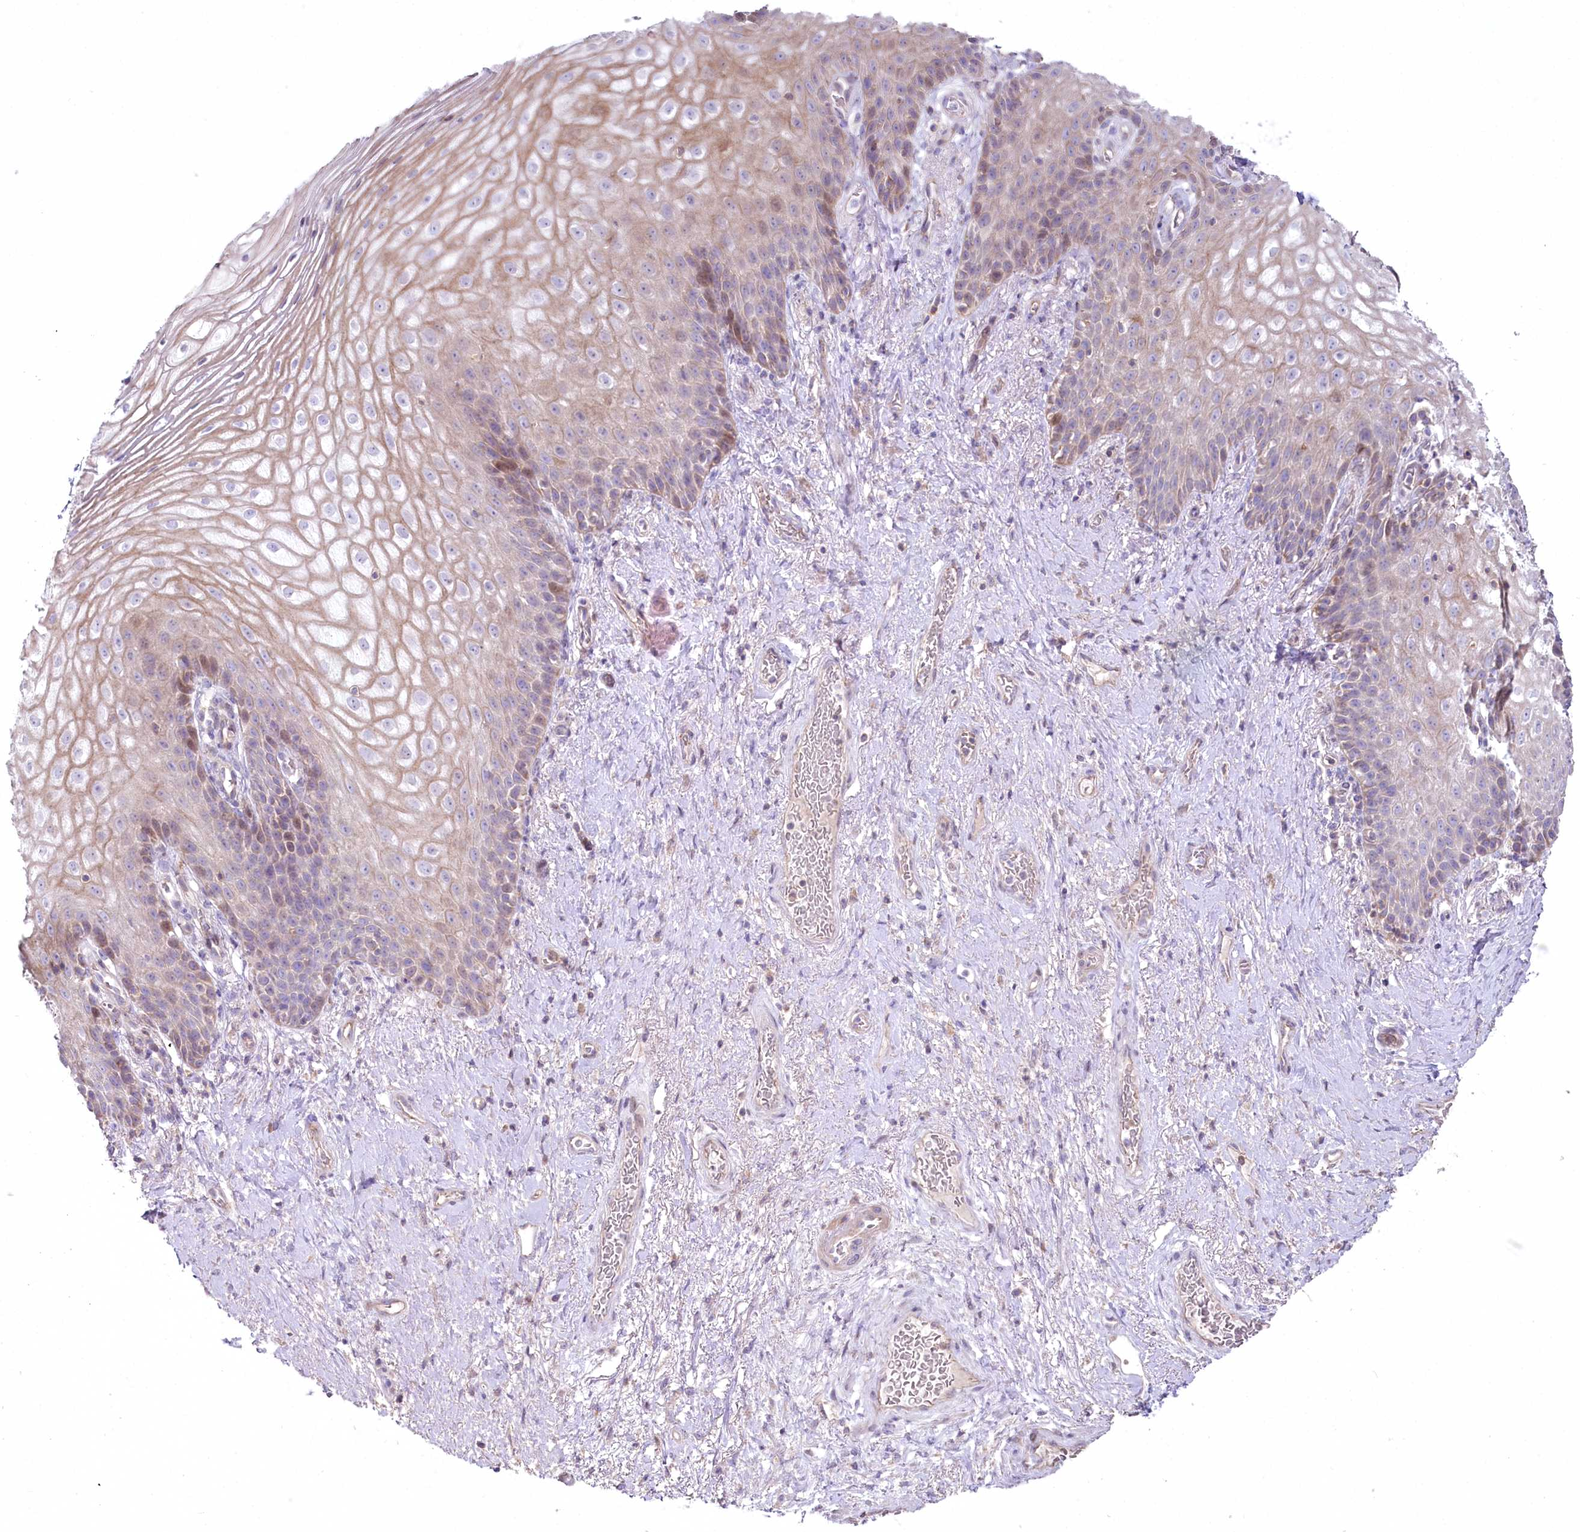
{"staining": {"intensity": "weak", "quantity": "25%-75%", "location": "cytoplasmic/membranous"}, "tissue": "vagina", "cell_type": "Squamous epithelial cells", "image_type": "normal", "snomed": [{"axis": "morphology", "description": "Normal tissue, NOS"}, {"axis": "topography", "description": "Vagina"}], "caption": "Brown immunohistochemical staining in benign human vagina displays weak cytoplasmic/membranous staining in approximately 25%-75% of squamous epithelial cells. Ihc stains the protein of interest in brown and the nuclei are stained blue.", "gene": "SLC6A11", "patient": {"sex": "female", "age": 60}}